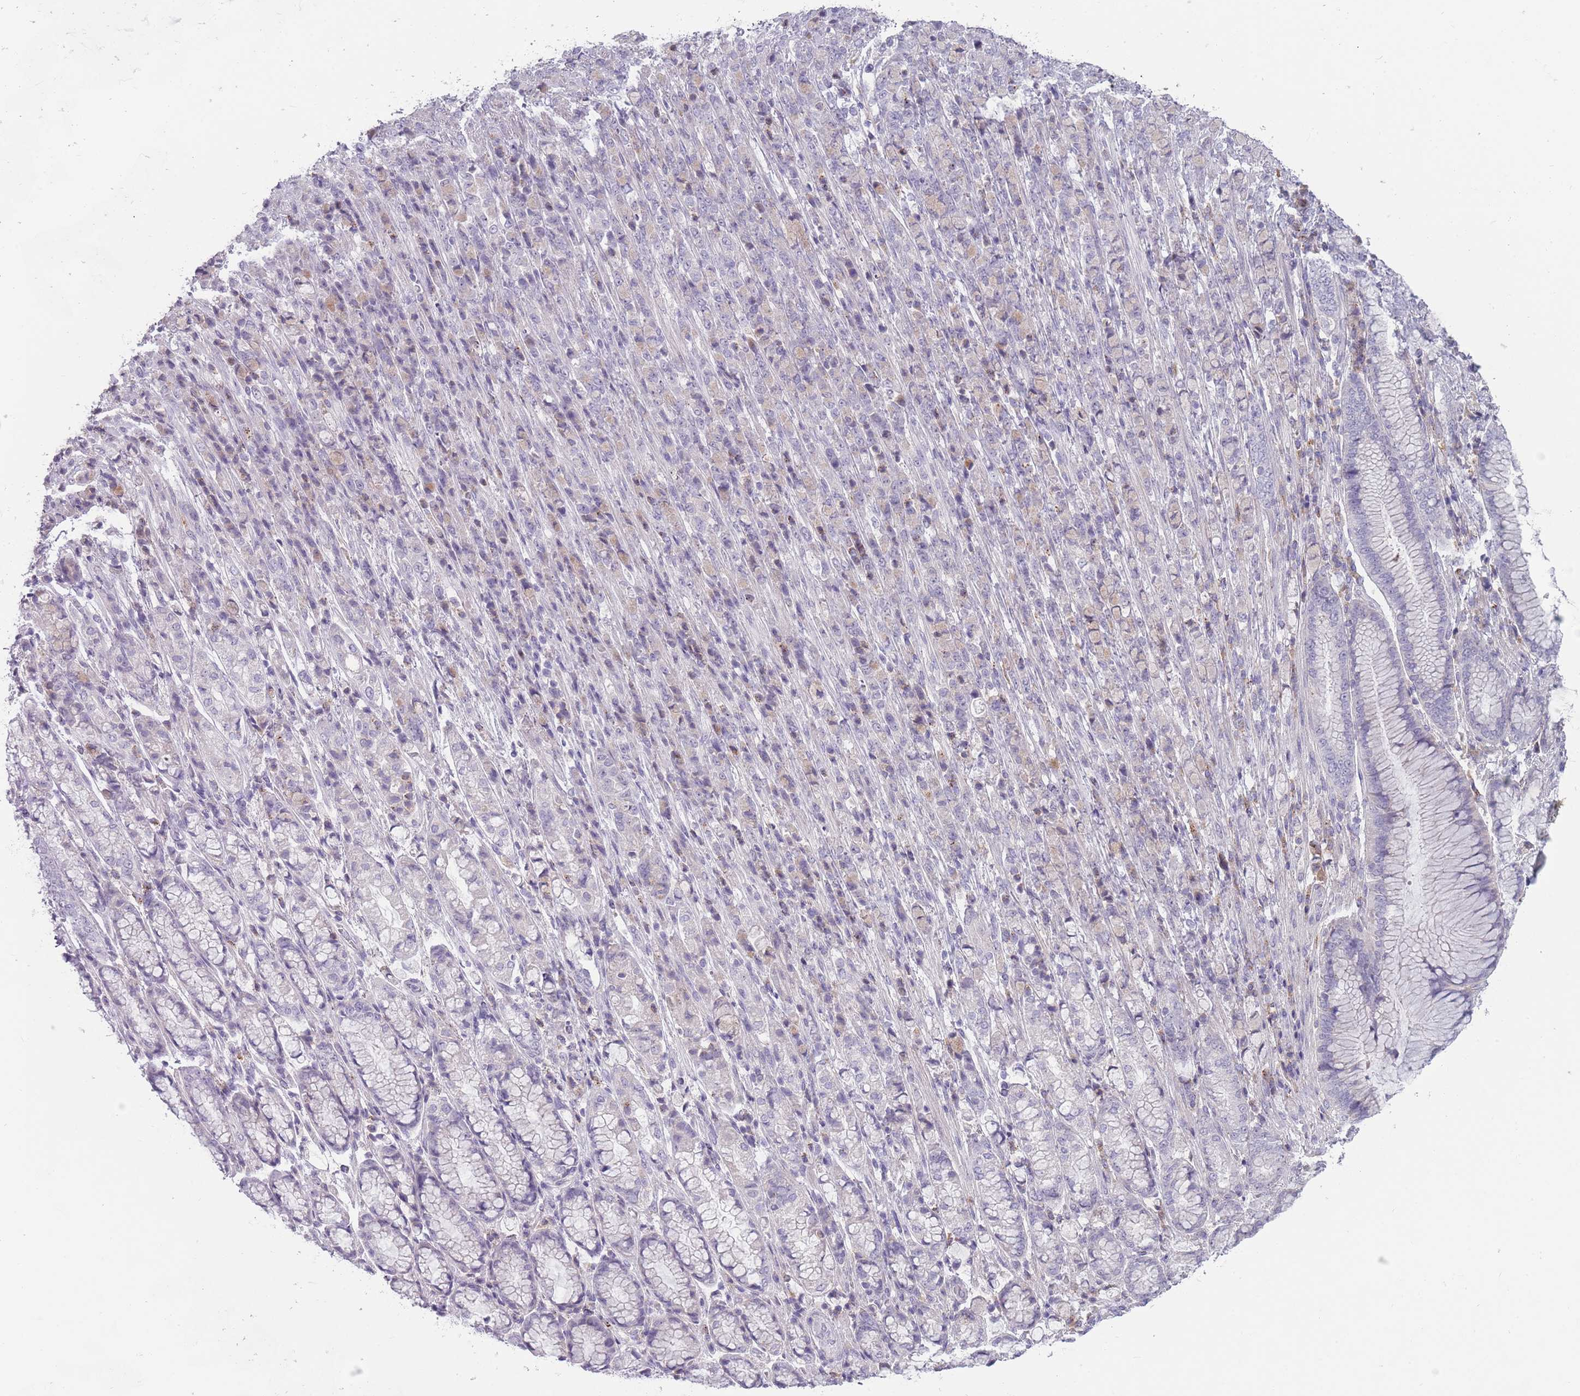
{"staining": {"intensity": "weak", "quantity": "<25%", "location": "cytoplasmic/membranous"}, "tissue": "stomach cancer", "cell_type": "Tumor cells", "image_type": "cancer", "snomed": [{"axis": "morphology", "description": "Adenocarcinoma, NOS"}, {"axis": "topography", "description": "Stomach"}], "caption": "This is an immunohistochemistry (IHC) image of stomach cancer. There is no expression in tumor cells.", "gene": "PAIP2B", "patient": {"sex": "female", "age": 79}}